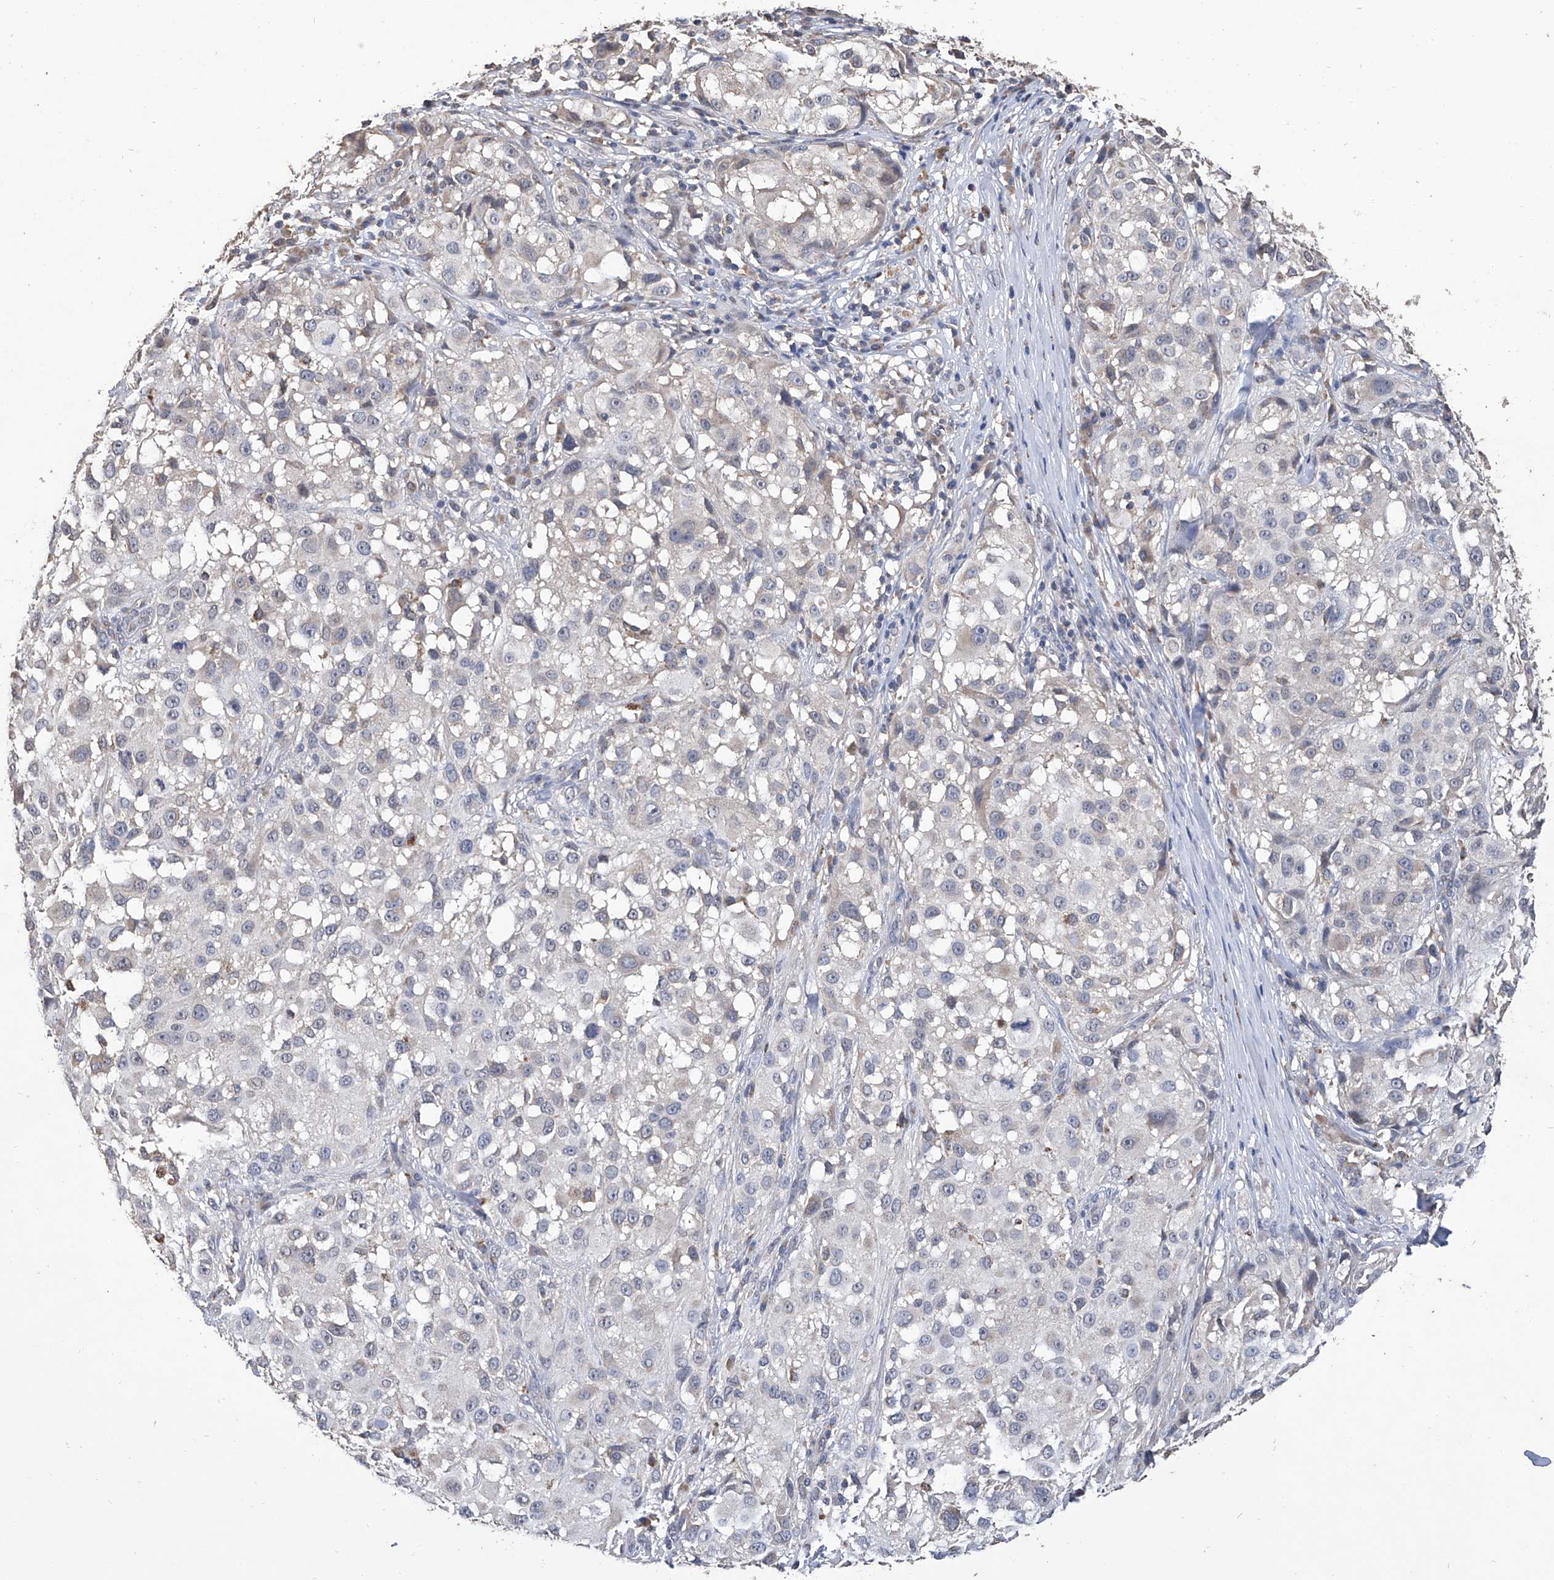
{"staining": {"intensity": "negative", "quantity": "none", "location": "none"}, "tissue": "melanoma", "cell_type": "Tumor cells", "image_type": "cancer", "snomed": [{"axis": "morphology", "description": "Necrosis, NOS"}, {"axis": "morphology", "description": "Malignant melanoma, NOS"}, {"axis": "topography", "description": "Skin"}], "caption": "High power microscopy histopathology image of an immunohistochemistry (IHC) image of melanoma, revealing no significant staining in tumor cells.", "gene": "GPT", "patient": {"sex": "female", "age": 87}}